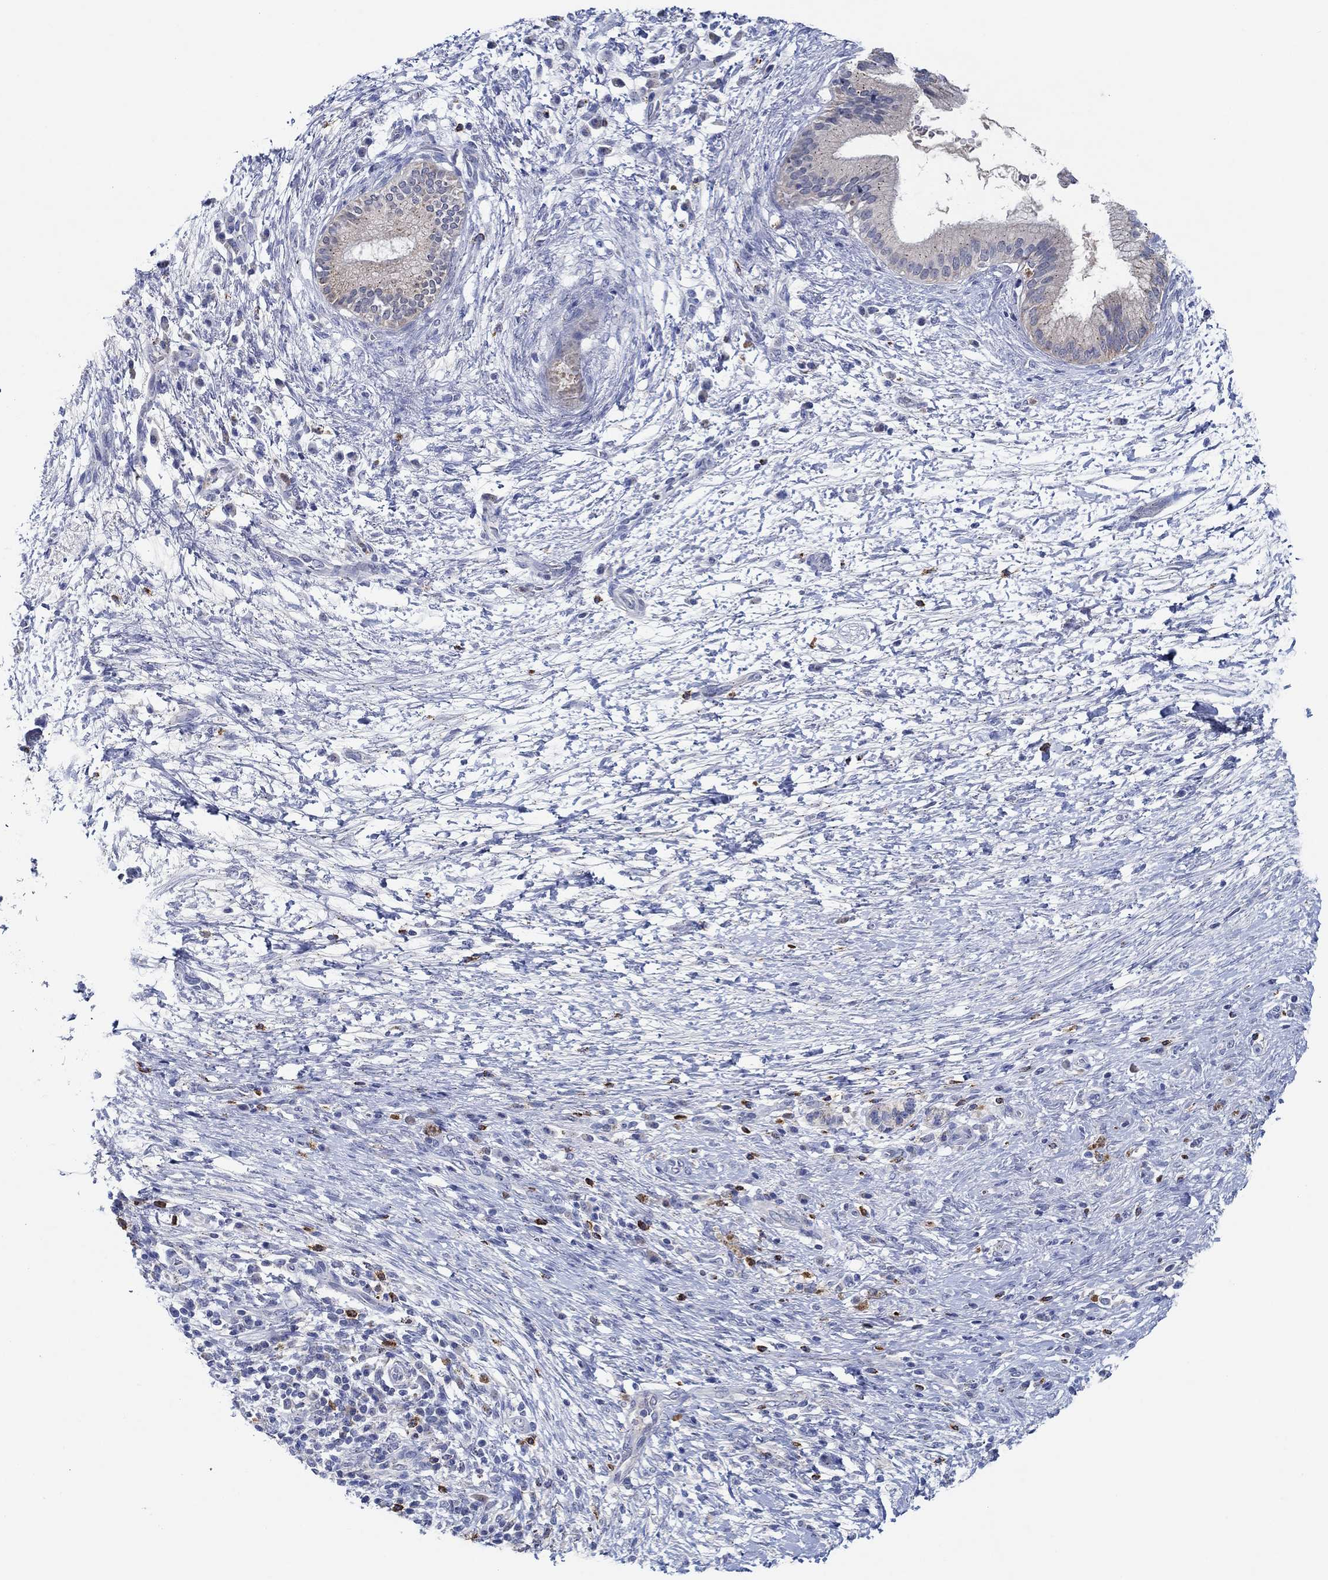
{"staining": {"intensity": "negative", "quantity": "none", "location": "none"}, "tissue": "pancreatic cancer", "cell_type": "Tumor cells", "image_type": "cancer", "snomed": [{"axis": "morphology", "description": "Adenocarcinoma, NOS"}, {"axis": "topography", "description": "Pancreas"}], "caption": "IHC of adenocarcinoma (pancreatic) demonstrates no expression in tumor cells. Nuclei are stained in blue.", "gene": "CPM", "patient": {"sex": "female", "age": 72}}